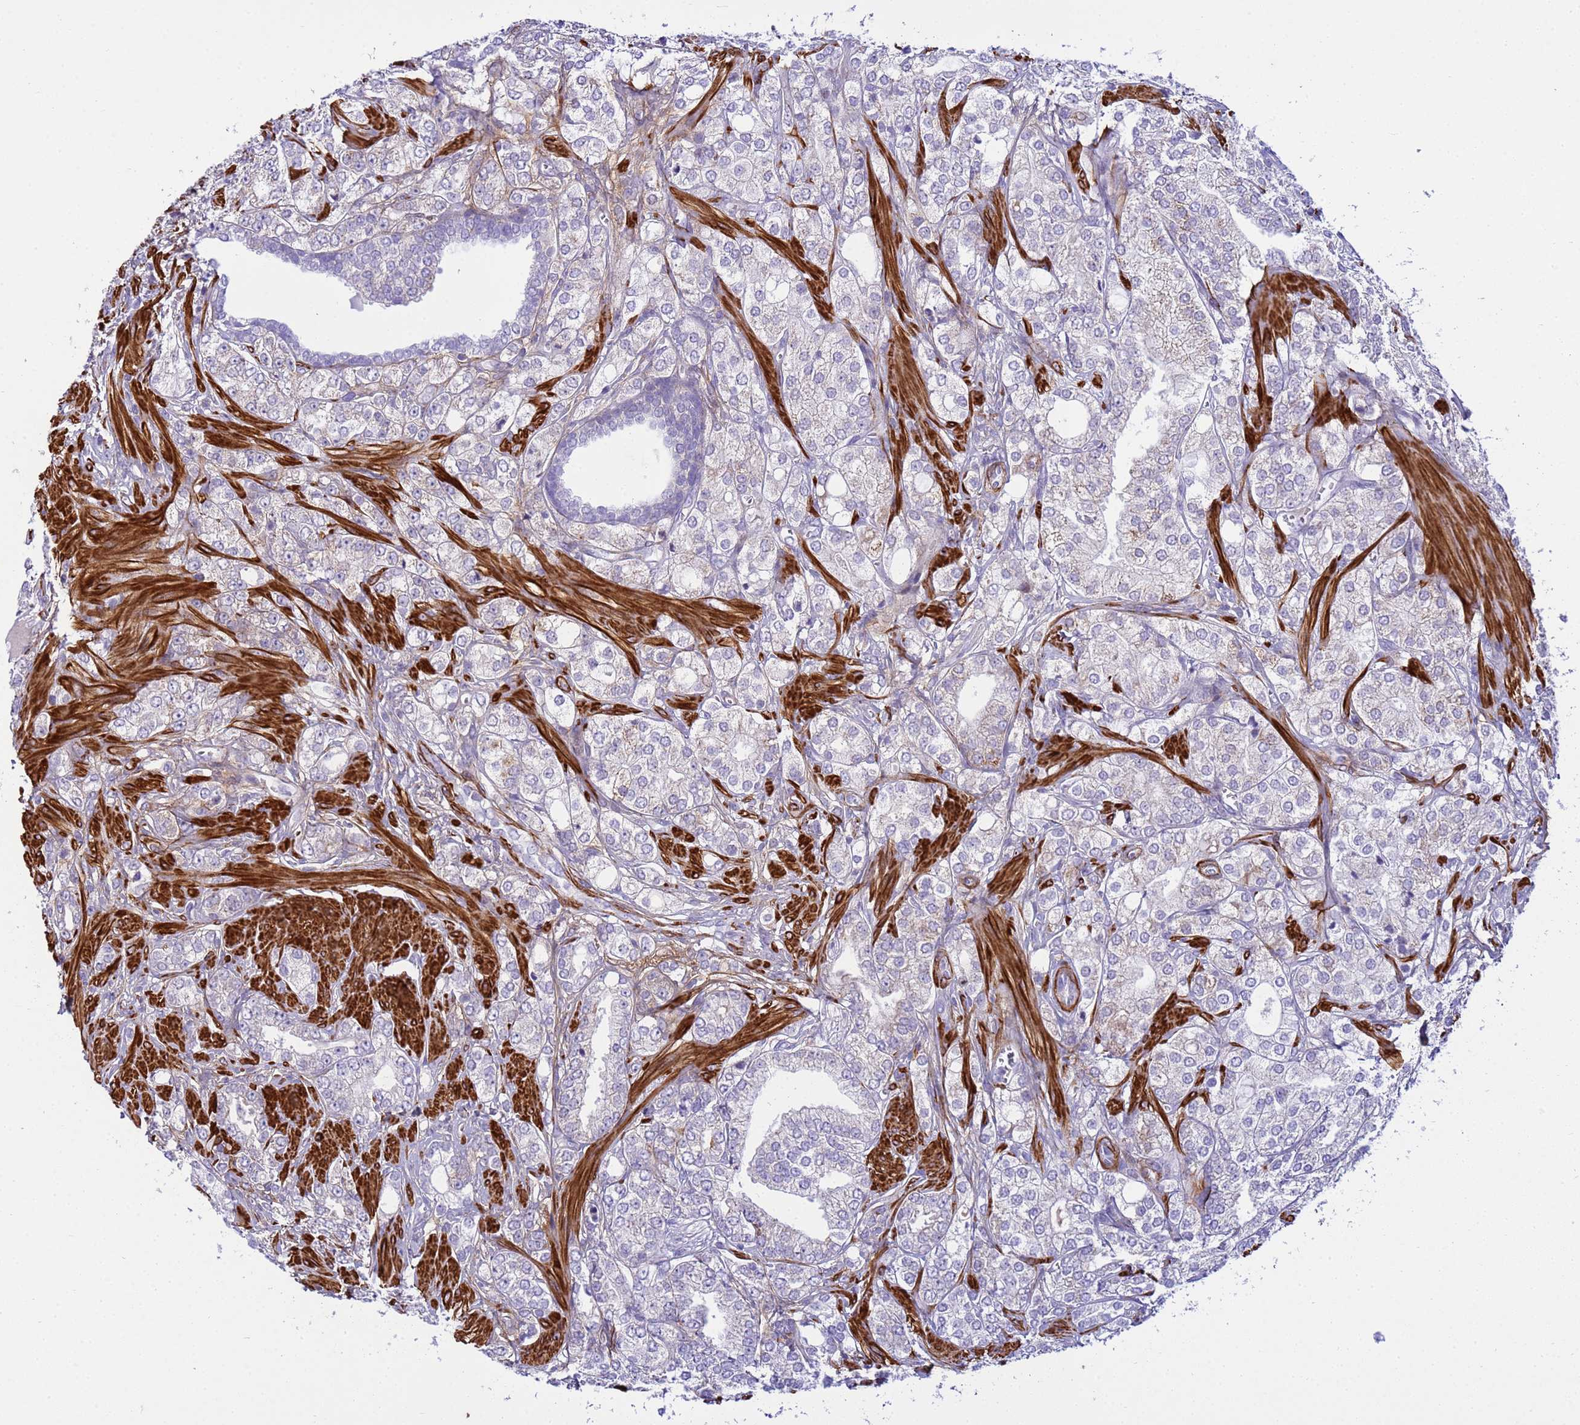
{"staining": {"intensity": "negative", "quantity": "none", "location": "none"}, "tissue": "prostate cancer", "cell_type": "Tumor cells", "image_type": "cancer", "snomed": [{"axis": "morphology", "description": "Adenocarcinoma, High grade"}, {"axis": "topography", "description": "Prostate"}], "caption": "Prostate cancer (adenocarcinoma (high-grade)) was stained to show a protein in brown. There is no significant staining in tumor cells. Nuclei are stained in blue.", "gene": "P2RX7", "patient": {"sex": "male", "age": 50}}